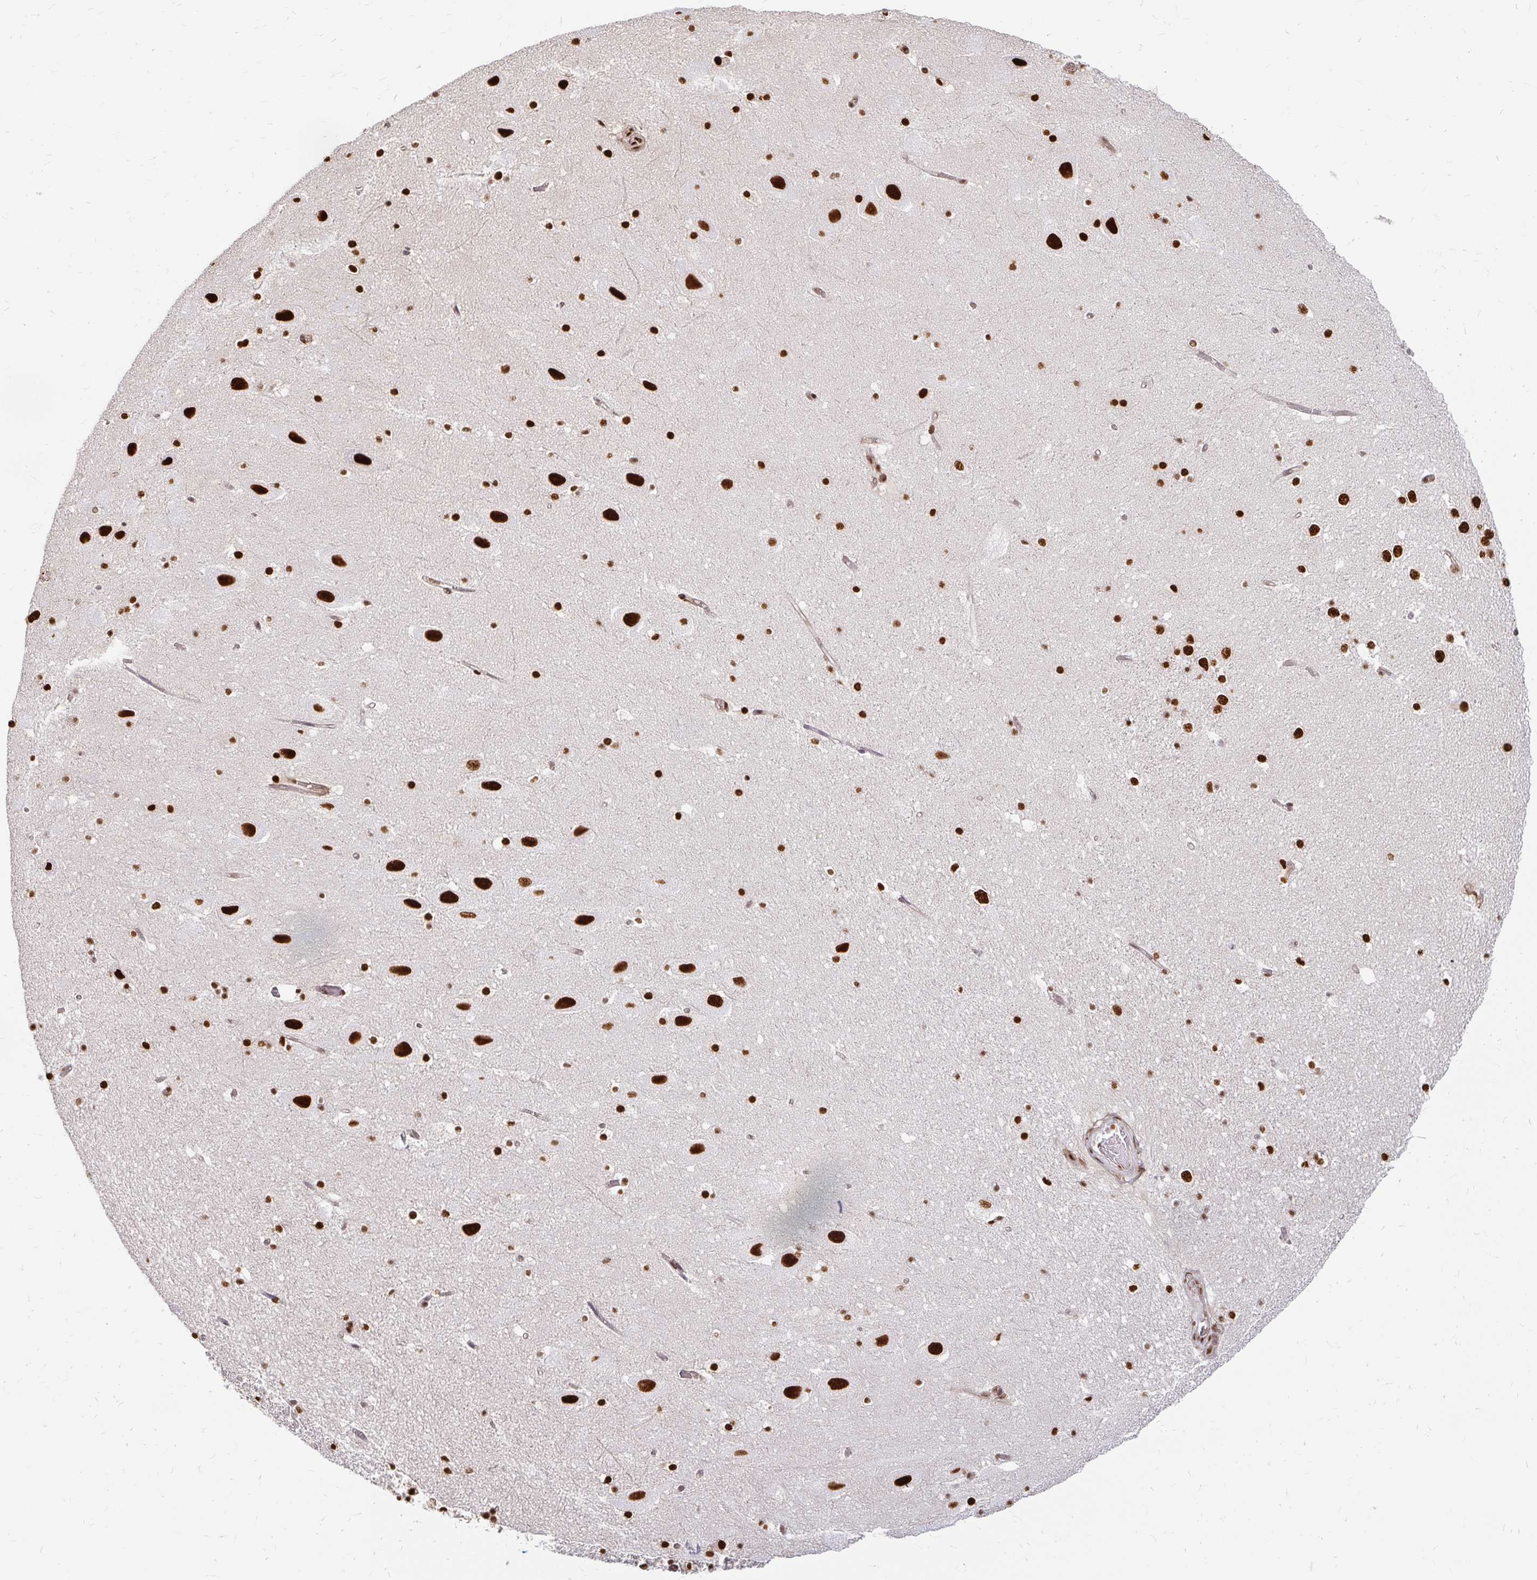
{"staining": {"intensity": "strong", "quantity": ">75%", "location": "nuclear"}, "tissue": "hippocampus", "cell_type": "Glial cells", "image_type": "normal", "snomed": [{"axis": "morphology", "description": "Normal tissue, NOS"}, {"axis": "topography", "description": "Hippocampus"}], "caption": "High-magnification brightfield microscopy of unremarkable hippocampus stained with DAB (brown) and counterstained with hematoxylin (blue). glial cells exhibit strong nuclear staining is seen in approximately>75% of cells.", "gene": "HNRNPU", "patient": {"sex": "female", "age": 42}}